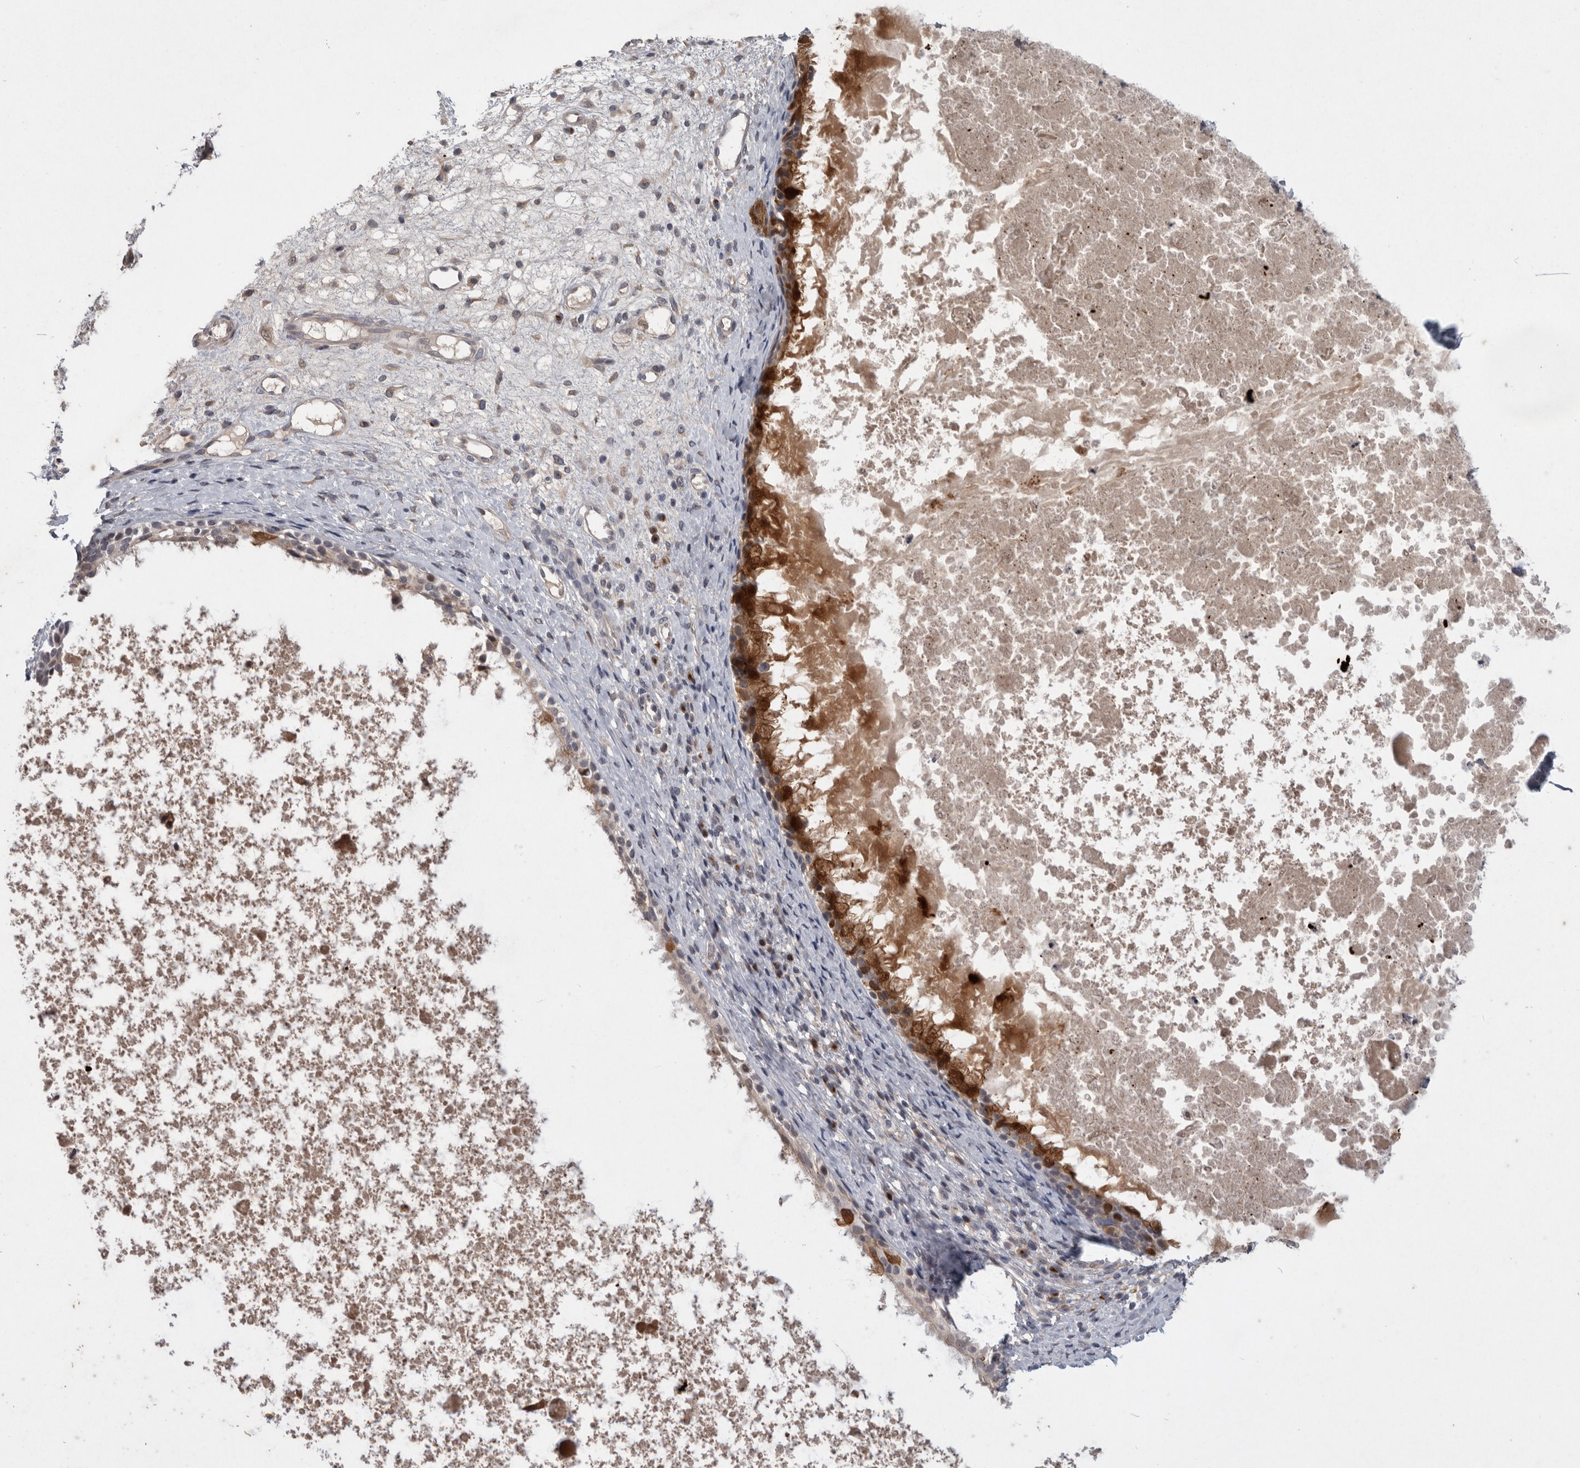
{"staining": {"intensity": "strong", "quantity": "25%-75%", "location": "cytoplasmic/membranous"}, "tissue": "nasopharynx", "cell_type": "Respiratory epithelial cells", "image_type": "normal", "snomed": [{"axis": "morphology", "description": "Normal tissue, NOS"}, {"axis": "topography", "description": "Nasopharynx"}], "caption": "Respiratory epithelial cells show high levels of strong cytoplasmic/membranous positivity in about 25%-75% of cells in benign human nasopharynx.", "gene": "MAN2A1", "patient": {"sex": "male", "age": 22}}